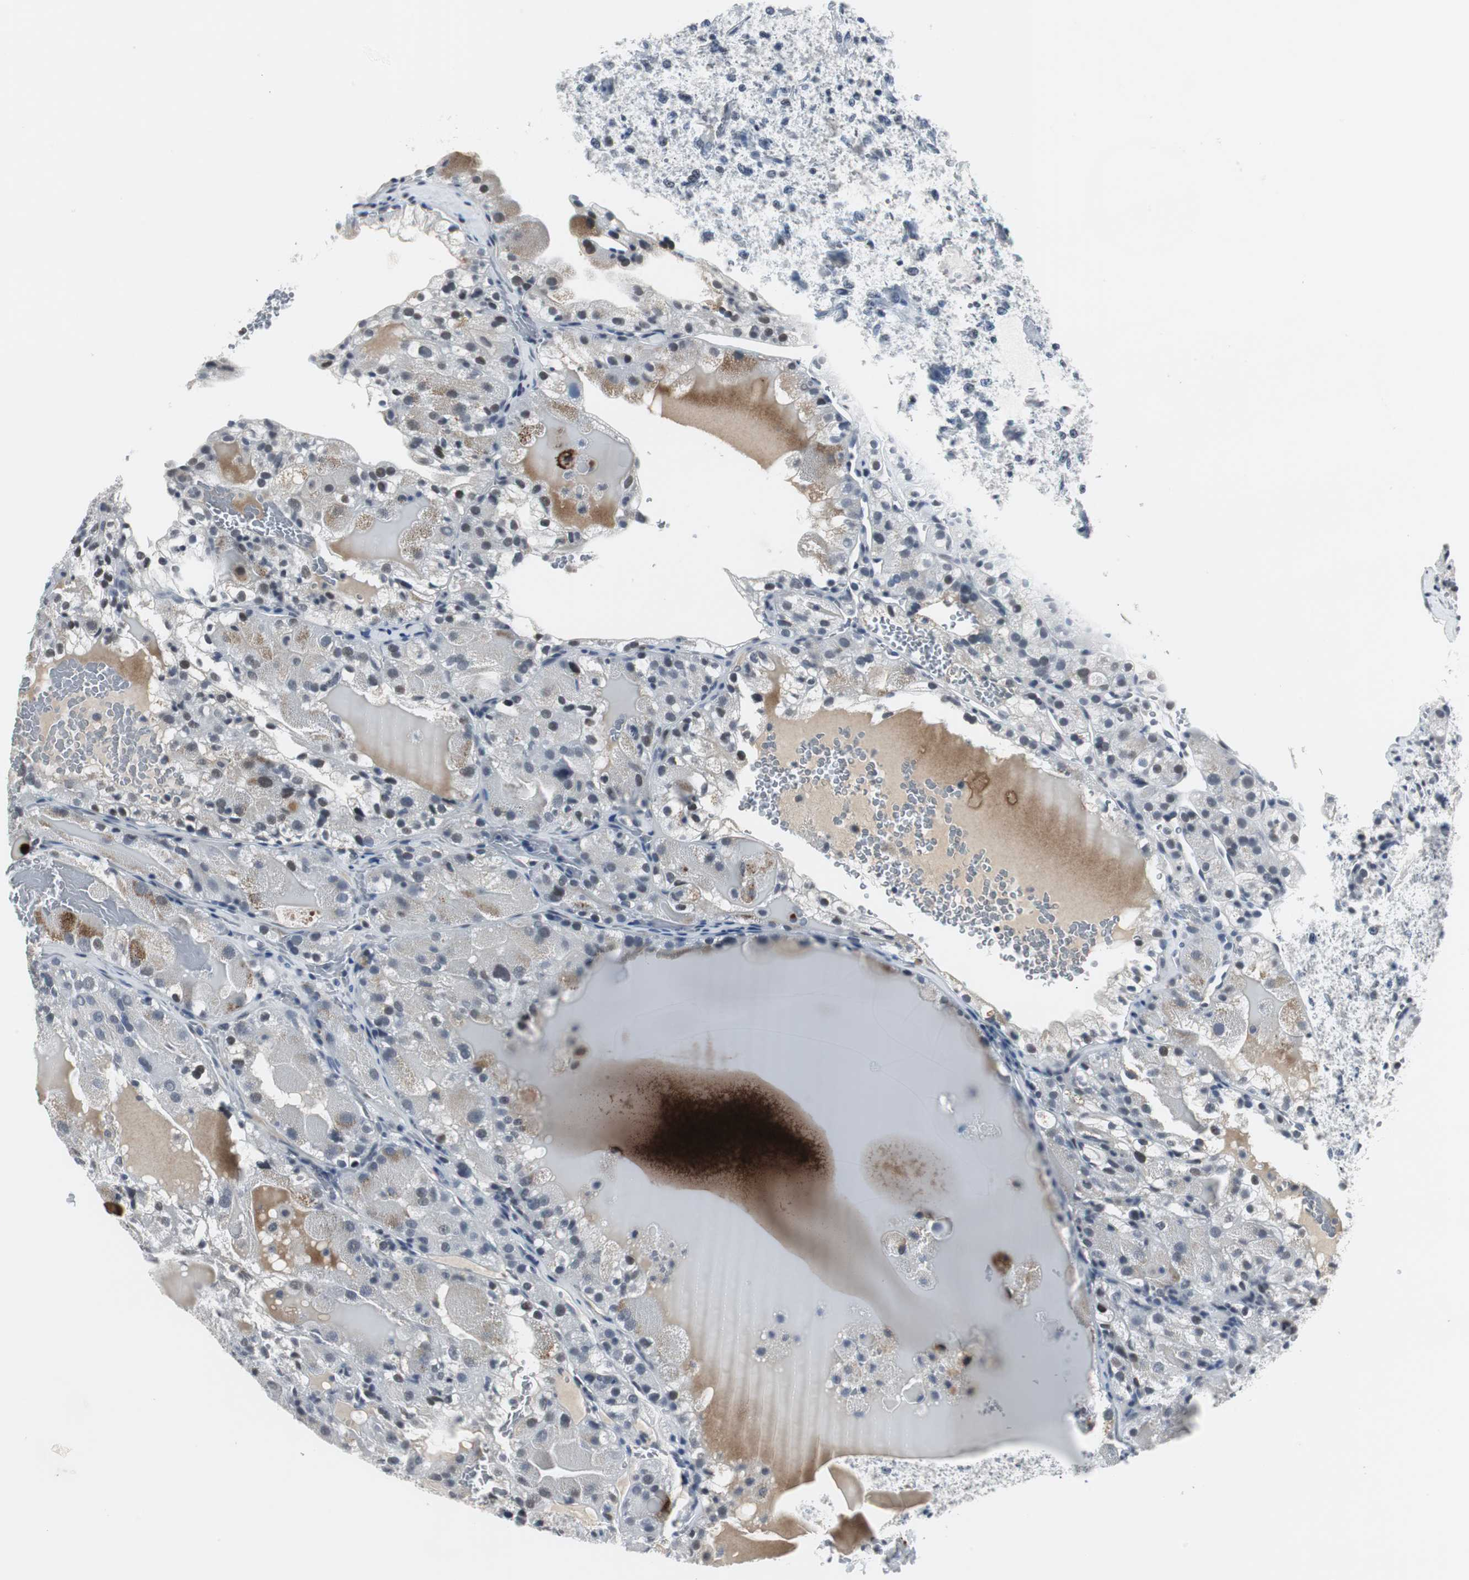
{"staining": {"intensity": "weak", "quantity": "<25%", "location": "nuclear"}, "tissue": "renal cancer", "cell_type": "Tumor cells", "image_type": "cancer", "snomed": [{"axis": "morphology", "description": "Normal tissue, NOS"}, {"axis": "morphology", "description": "Adenocarcinoma, NOS"}, {"axis": "topography", "description": "Kidney"}], "caption": "Tumor cells are negative for protein expression in human adenocarcinoma (renal). (Stains: DAB (3,3'-diaminobenzidine) IHC with hematoxylin counter stain, Microscopy: brightfield microscopy at high magnification).", "gene": "ELK1", "patient": {"sex": "male", "age": 61}}